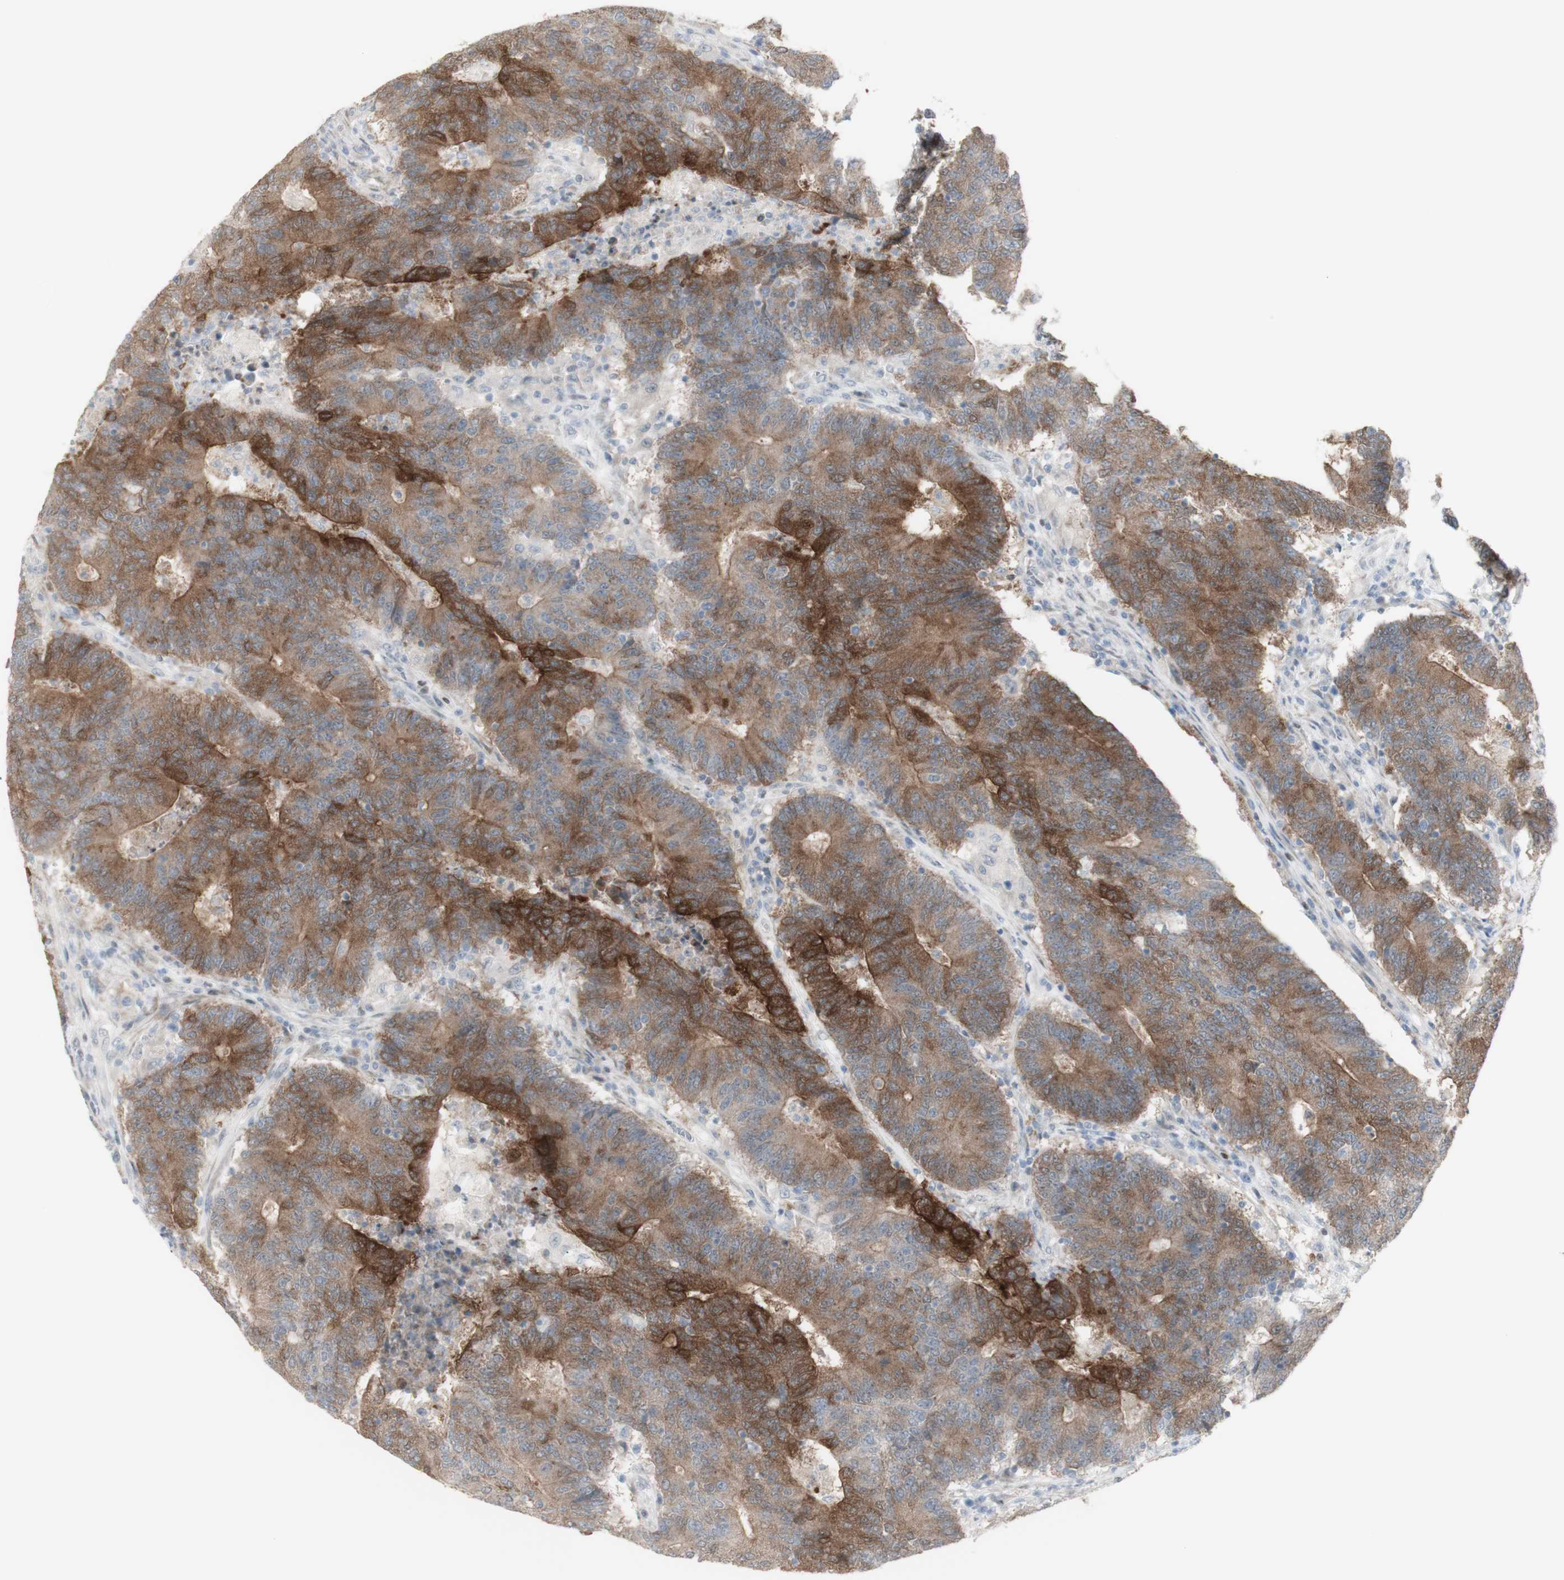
{"staining": {"intensity": "moderate", "quantity": ">75%", "location": "cytoplasmic/membranous"}, "tissue": "colorectal cancer", "cell_type": "Tumor cells", "image_type": "cancer", "snomed": [{"axis": "morphology", "description": "Normal tissue, NOS"}, {"axis": "morphology", "description": "Adenocarcinoma, NOS"}, {"axis": "topography", "description": "Colon"}], "caption": "This is an image of immunohistochemistry (IHC) staining of colorectal cancer, which shows moderate expression in the cytoplasmic/membranous of tumor cells.", "gene": "C1orf116", "patient": {"sex": "female", "age": 75}}